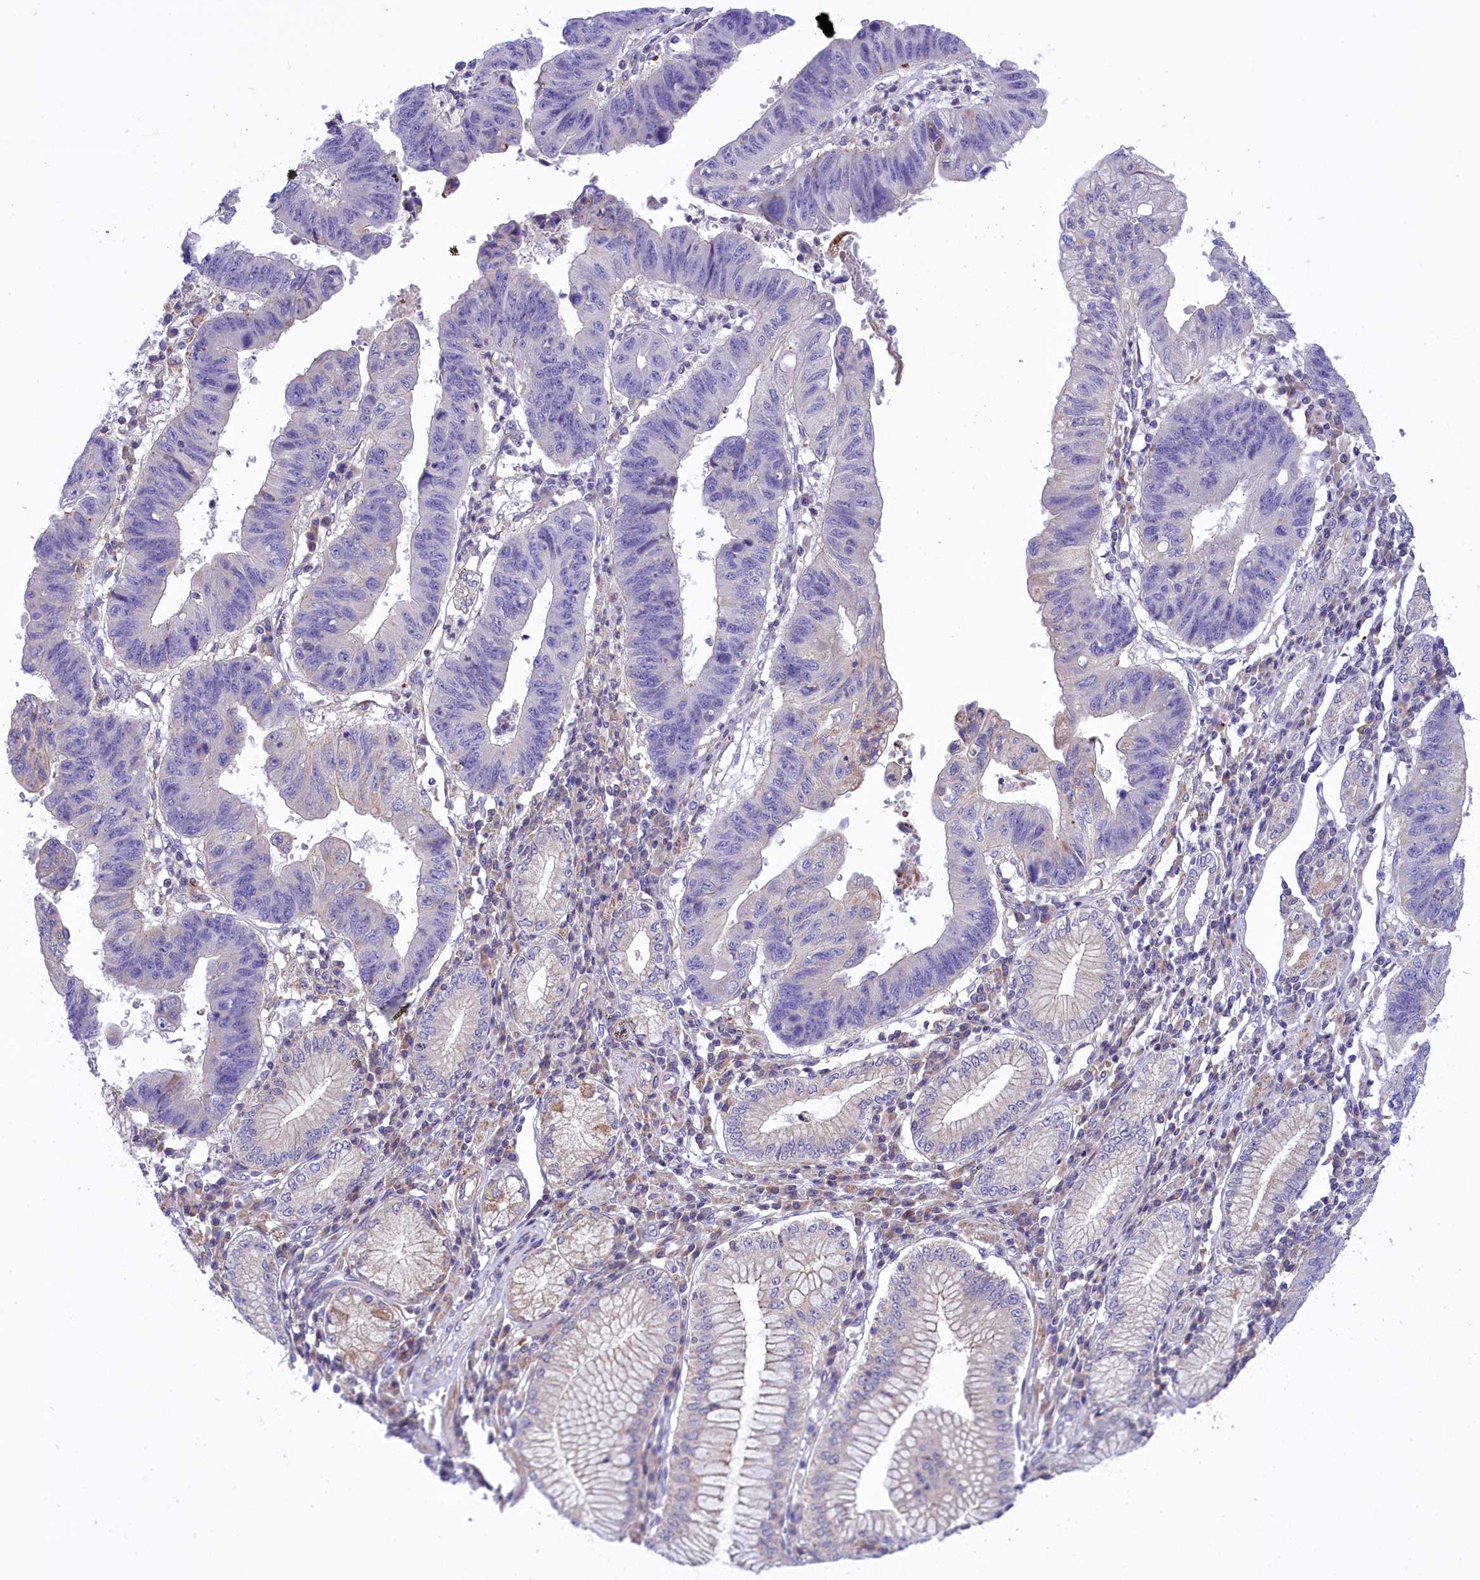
{"staining": {"intensity": "weak", "quantity": "<25%", "location": "cytoplasmic/membranous"}, "tissue": "stomach cancer", "cell_type": "Tumor cells", "image_type": "cancer", "snomed": [{"axis": "morphology", "description": "Adenocarcinoma, NOS"}, {"axis": "topography", "description": "Stomach"}], "caption": "Immunohistochemistry image of stomach adenocarcinoma stained for a protein (brown), which reveals no positivity in tumor cells.", "gene": "CORO7-PAM16", "patient": {"sex": "male", "age": 59}}